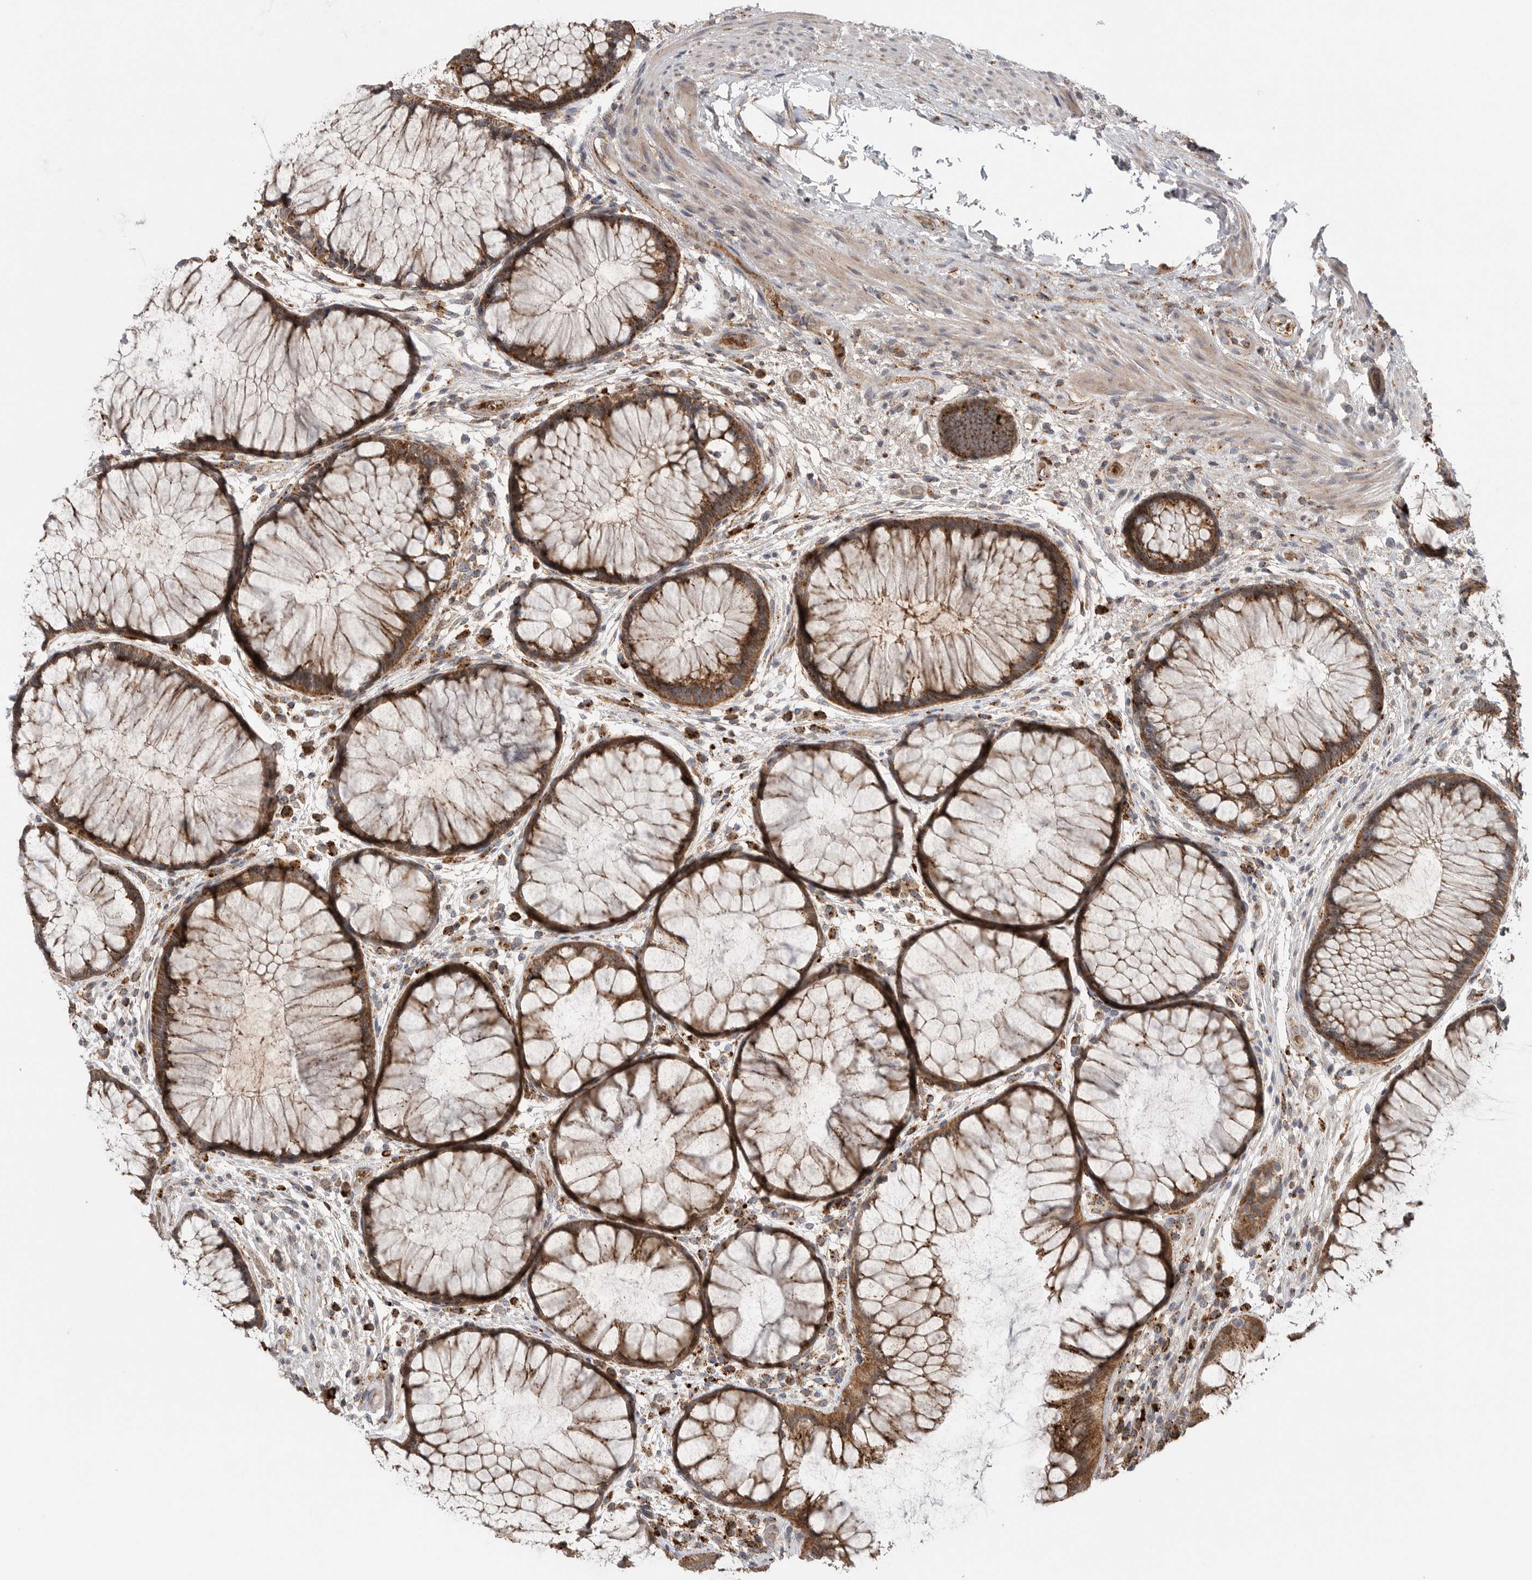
{"staining": {"intensity": "strong", "quantity": ">75%", "location": "cytoplasmic/membranous"}, "tissue": "rectum", "cell_type": "Glandular cells", "image_type": "normal", "snomed": [{"axis": "morphology", "description": "Normal tissue, NOS"}, {"axis": "topography", "description": "Rectum"}], "caption": "About >75% of glandular cells in benign rectum exhibit strong cytoplasmic/membranous protein expression as visualized by brown immunohistochemical staining.", "gene": "GALNS", "patient": {"sex": "male", "age": 51}}